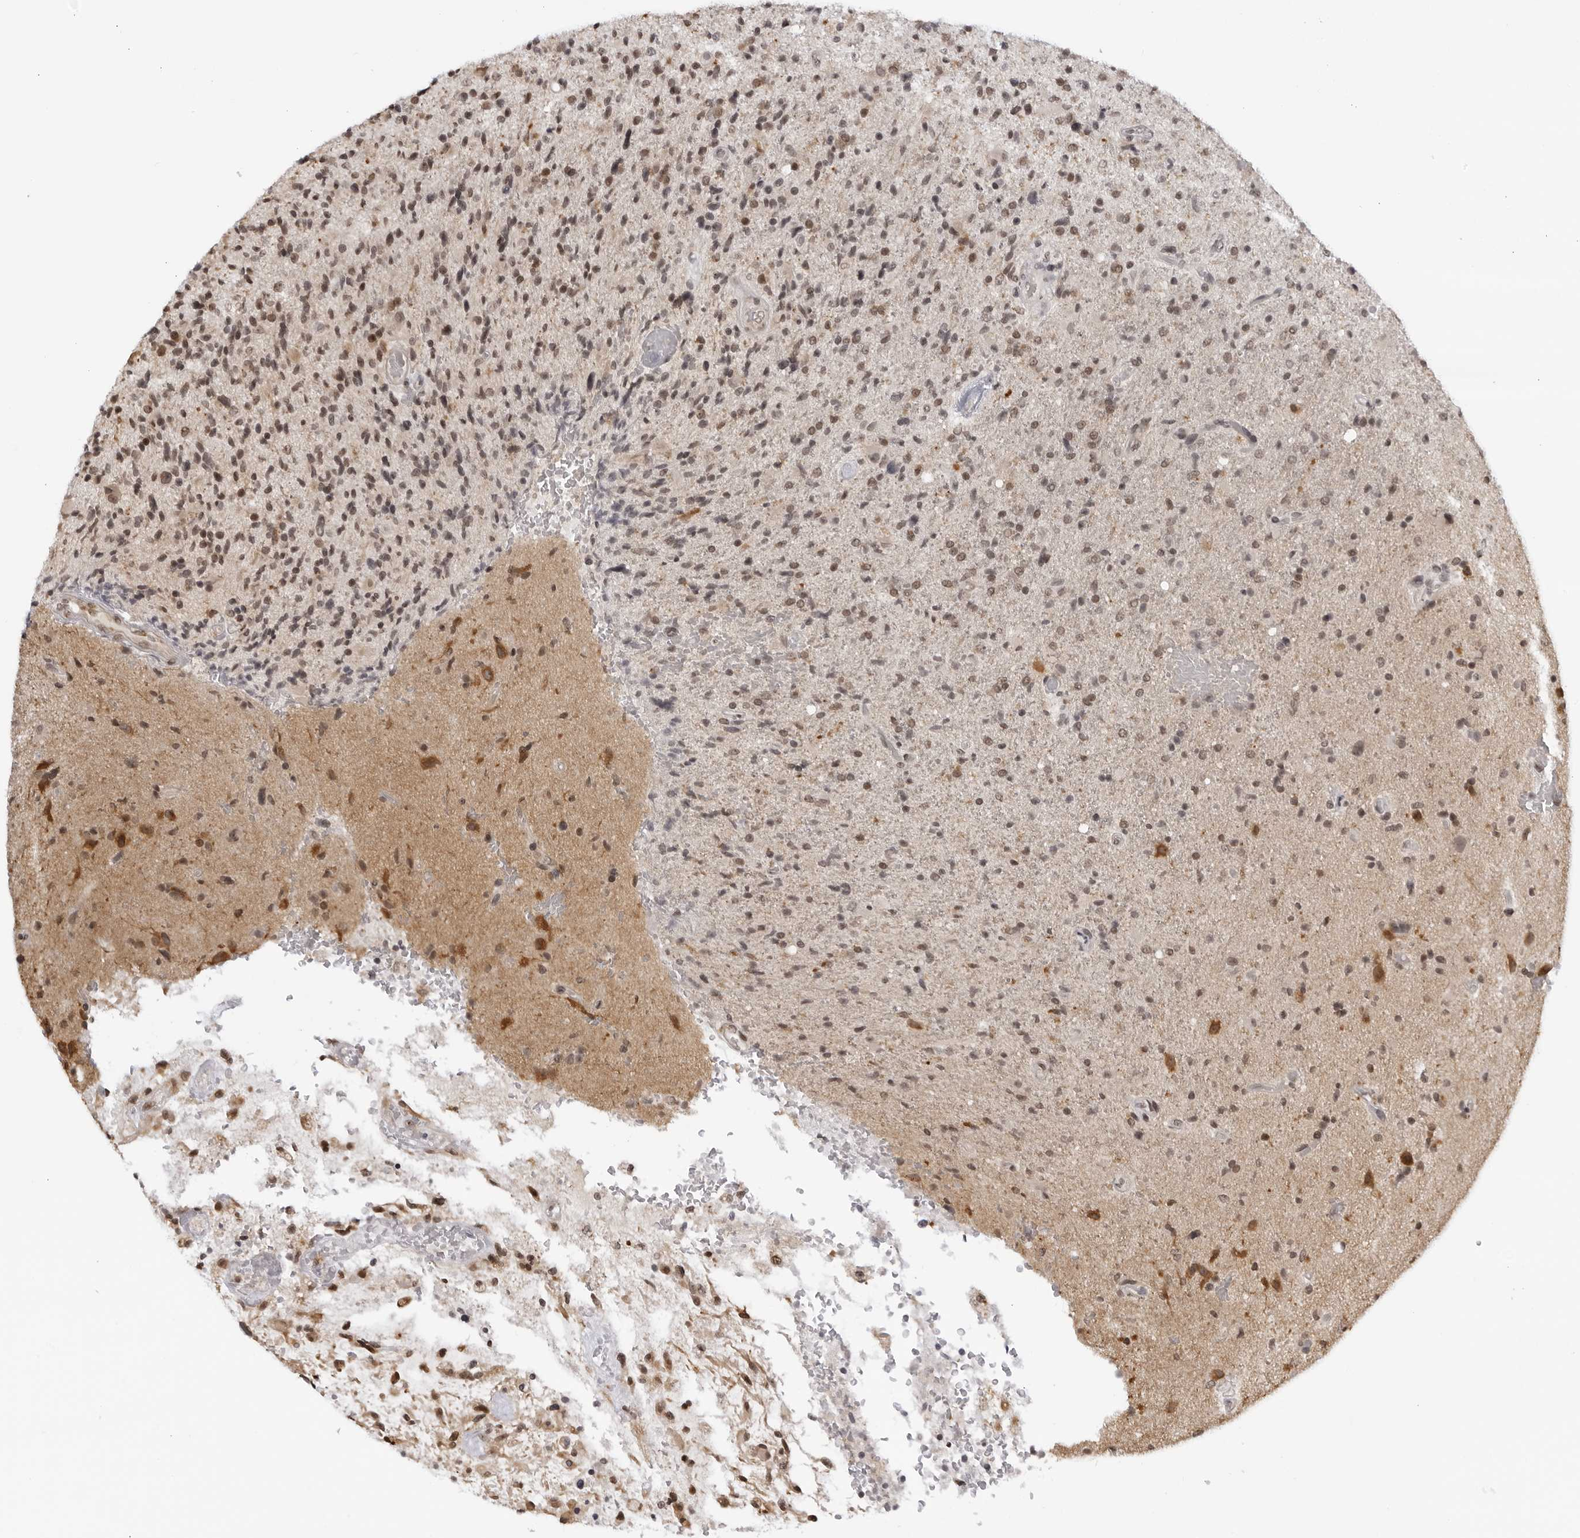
{"staining": {"intensity": "weak", "quantity": ">75%", "location": "nuclear"}, "tissue": "glioma", "cell_type": "Tumor cells", "image_type": "cancer", "snomed": [{"axis": "morphology", "description": "Glioma, malignant, High grade"}, {"axis": "topography", "description": "Brain"}], "caption": "A low amount of weak nuclear expression is seen in approximately >75% of tumor cells in glioma tissue. (Brightfield microscopy of DAB IHC at high magnification).", "gene": "RASGEF1C", "patient": {"sex": "male", "age": 72}}